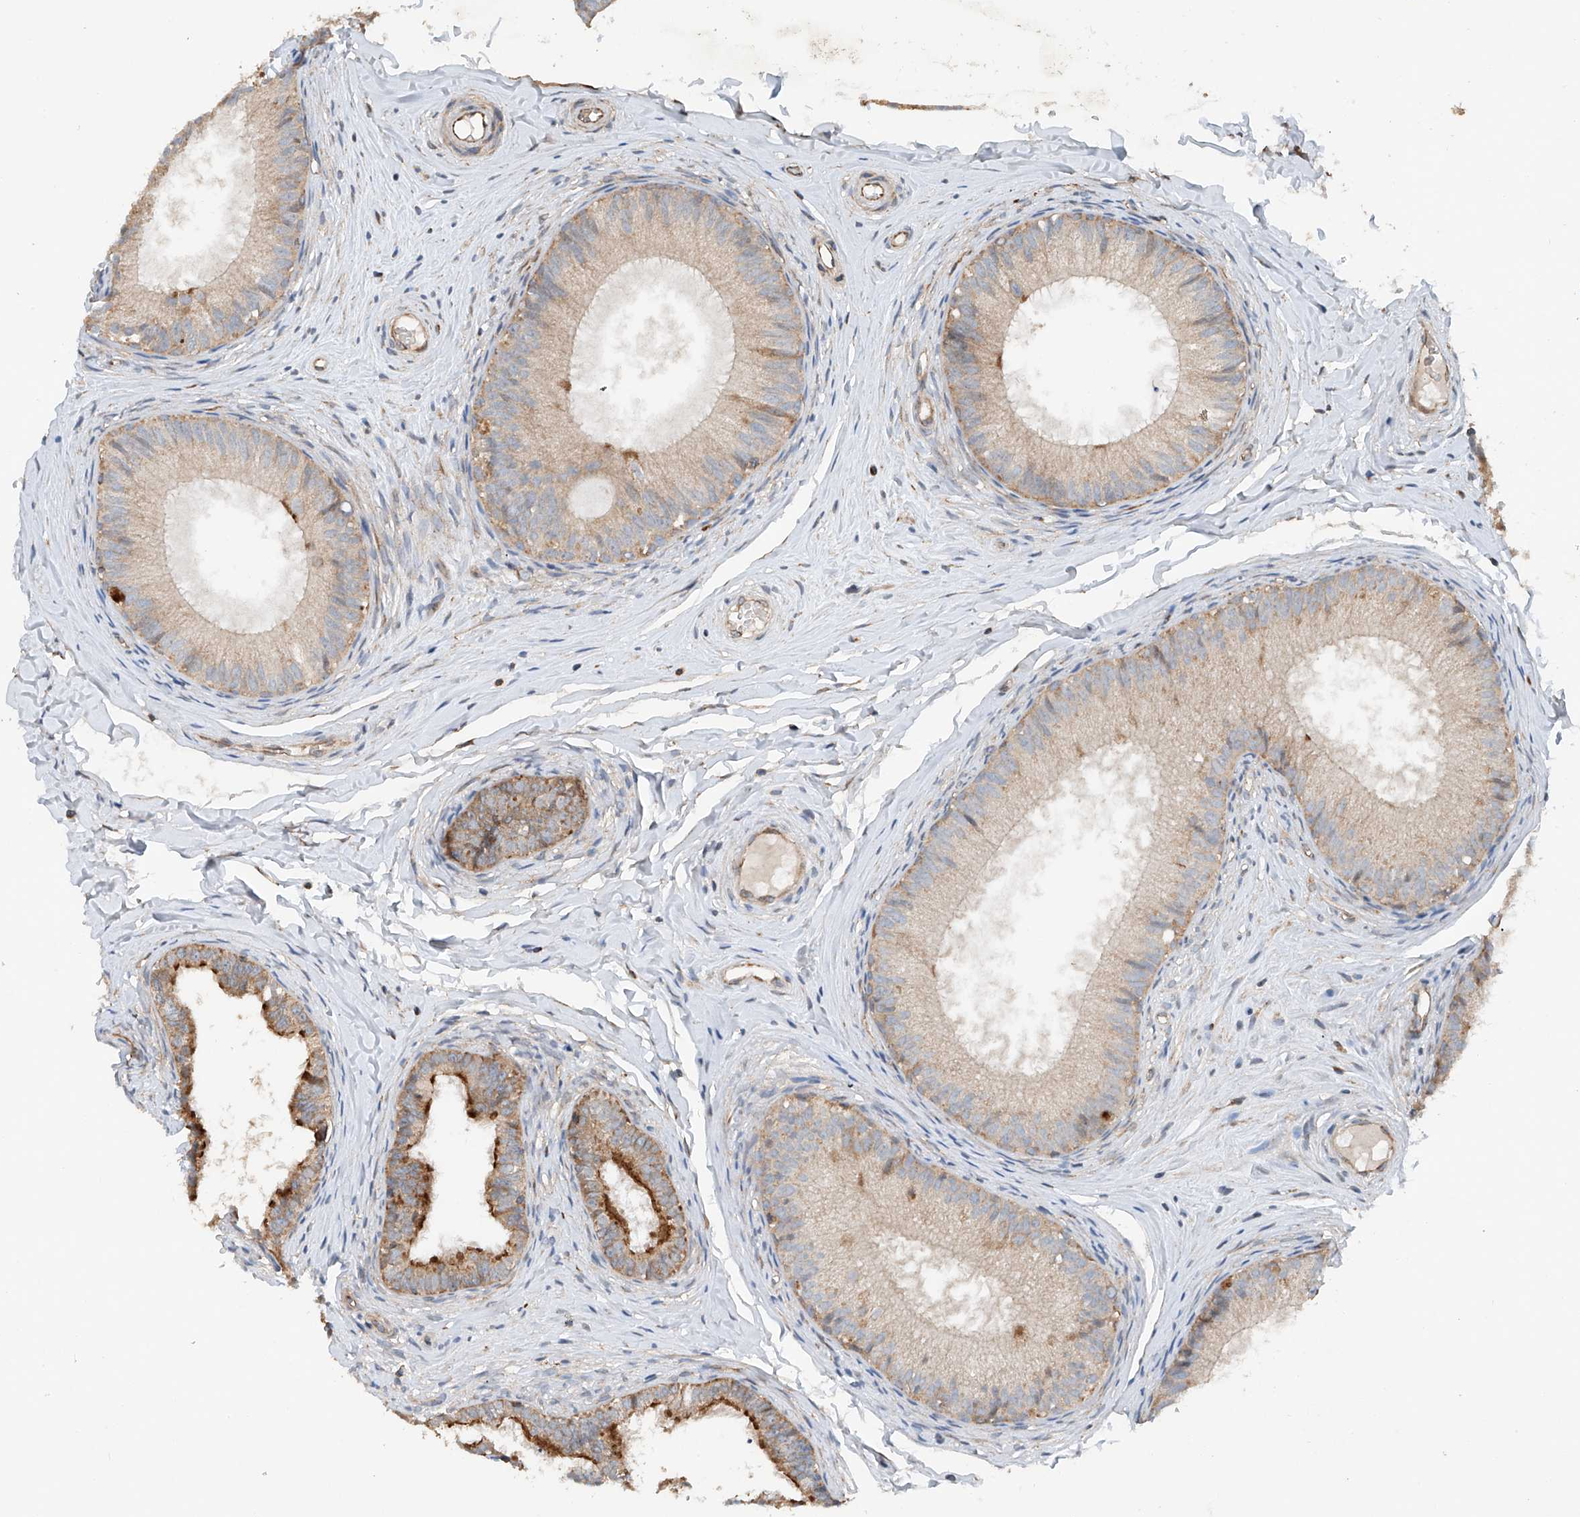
{"staining": {"intensity": "moderate", "quantity": "25%-75%", "location": "cytoplasmic/membranous"}, "tissue": "epididymis", "cell_type": "Glandular cells", "image_type": "normal", "snomed": [{"axis": "morphology", "description": "Normal tissue, NOS"}, {"axis": "topography", "description": "Epididymis"}], "caption": "Protein staining reveals moderate cytoplasmic/membranous staining in approximately 25%-75% of glandular cells in benign epididymis.", "gene": "AP4B1", "patient": {"sex": "male", "age": 34}}